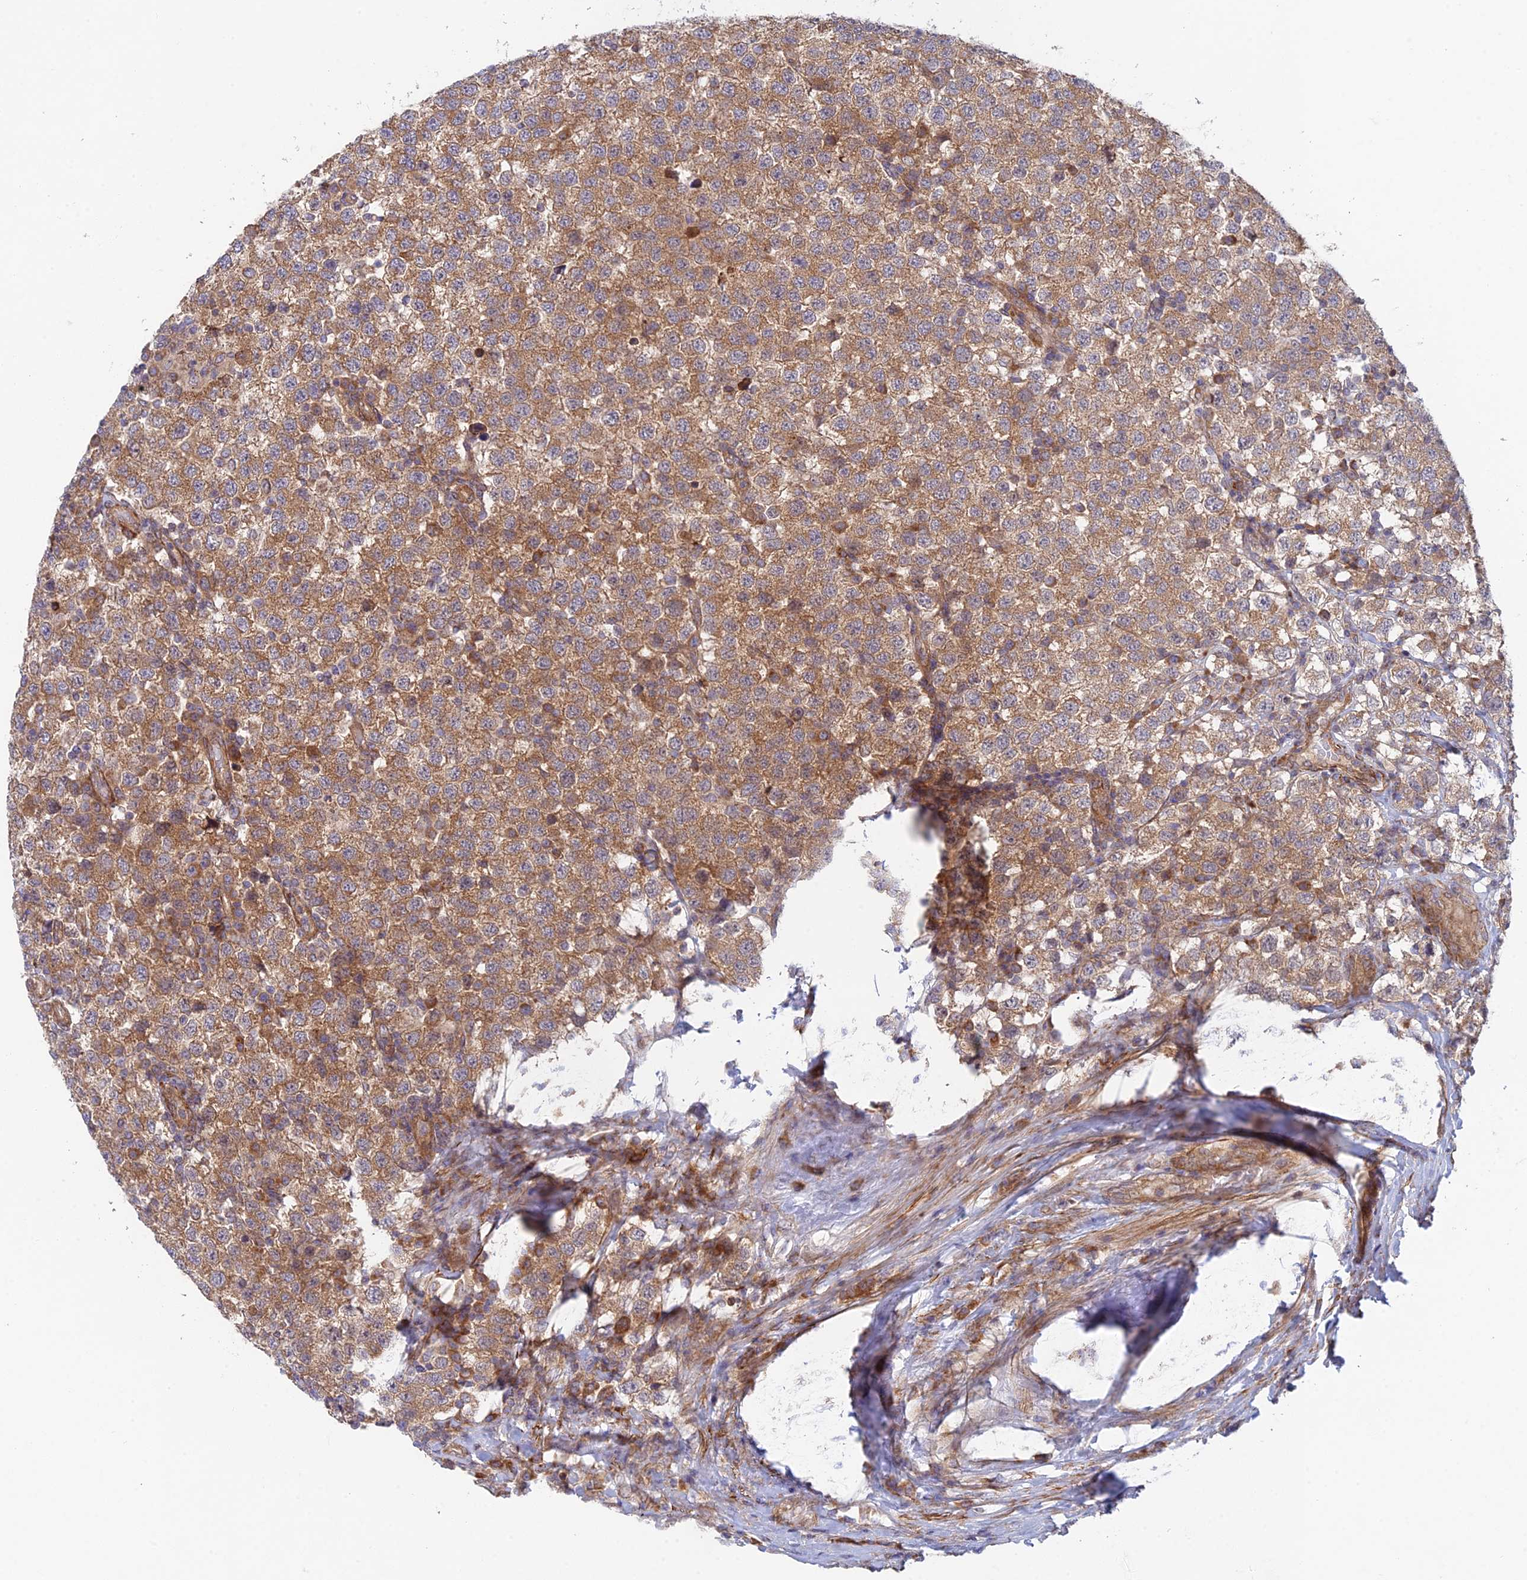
{"staining": {"intensity": "moderate", "quantity": ">75%", "location": "cytoplasmic/membranous"}, "tissue": "testis cancer", "cell_type": "Tumor cells", "image_type": "cancer", "snomed": [{"axis": "morphology", "description": "Seminoma, NOS"}, {"axis": "topography", "description": "Testis"}], "caption": "Immunohistochemistry (IHC) of testis cancer reveals medium levels of moderate cytoplasmic/membranous expression in approximately >75% of tumor cells.", "gene": "INCA1", "patient": {"sex": "male", "age": 34}}